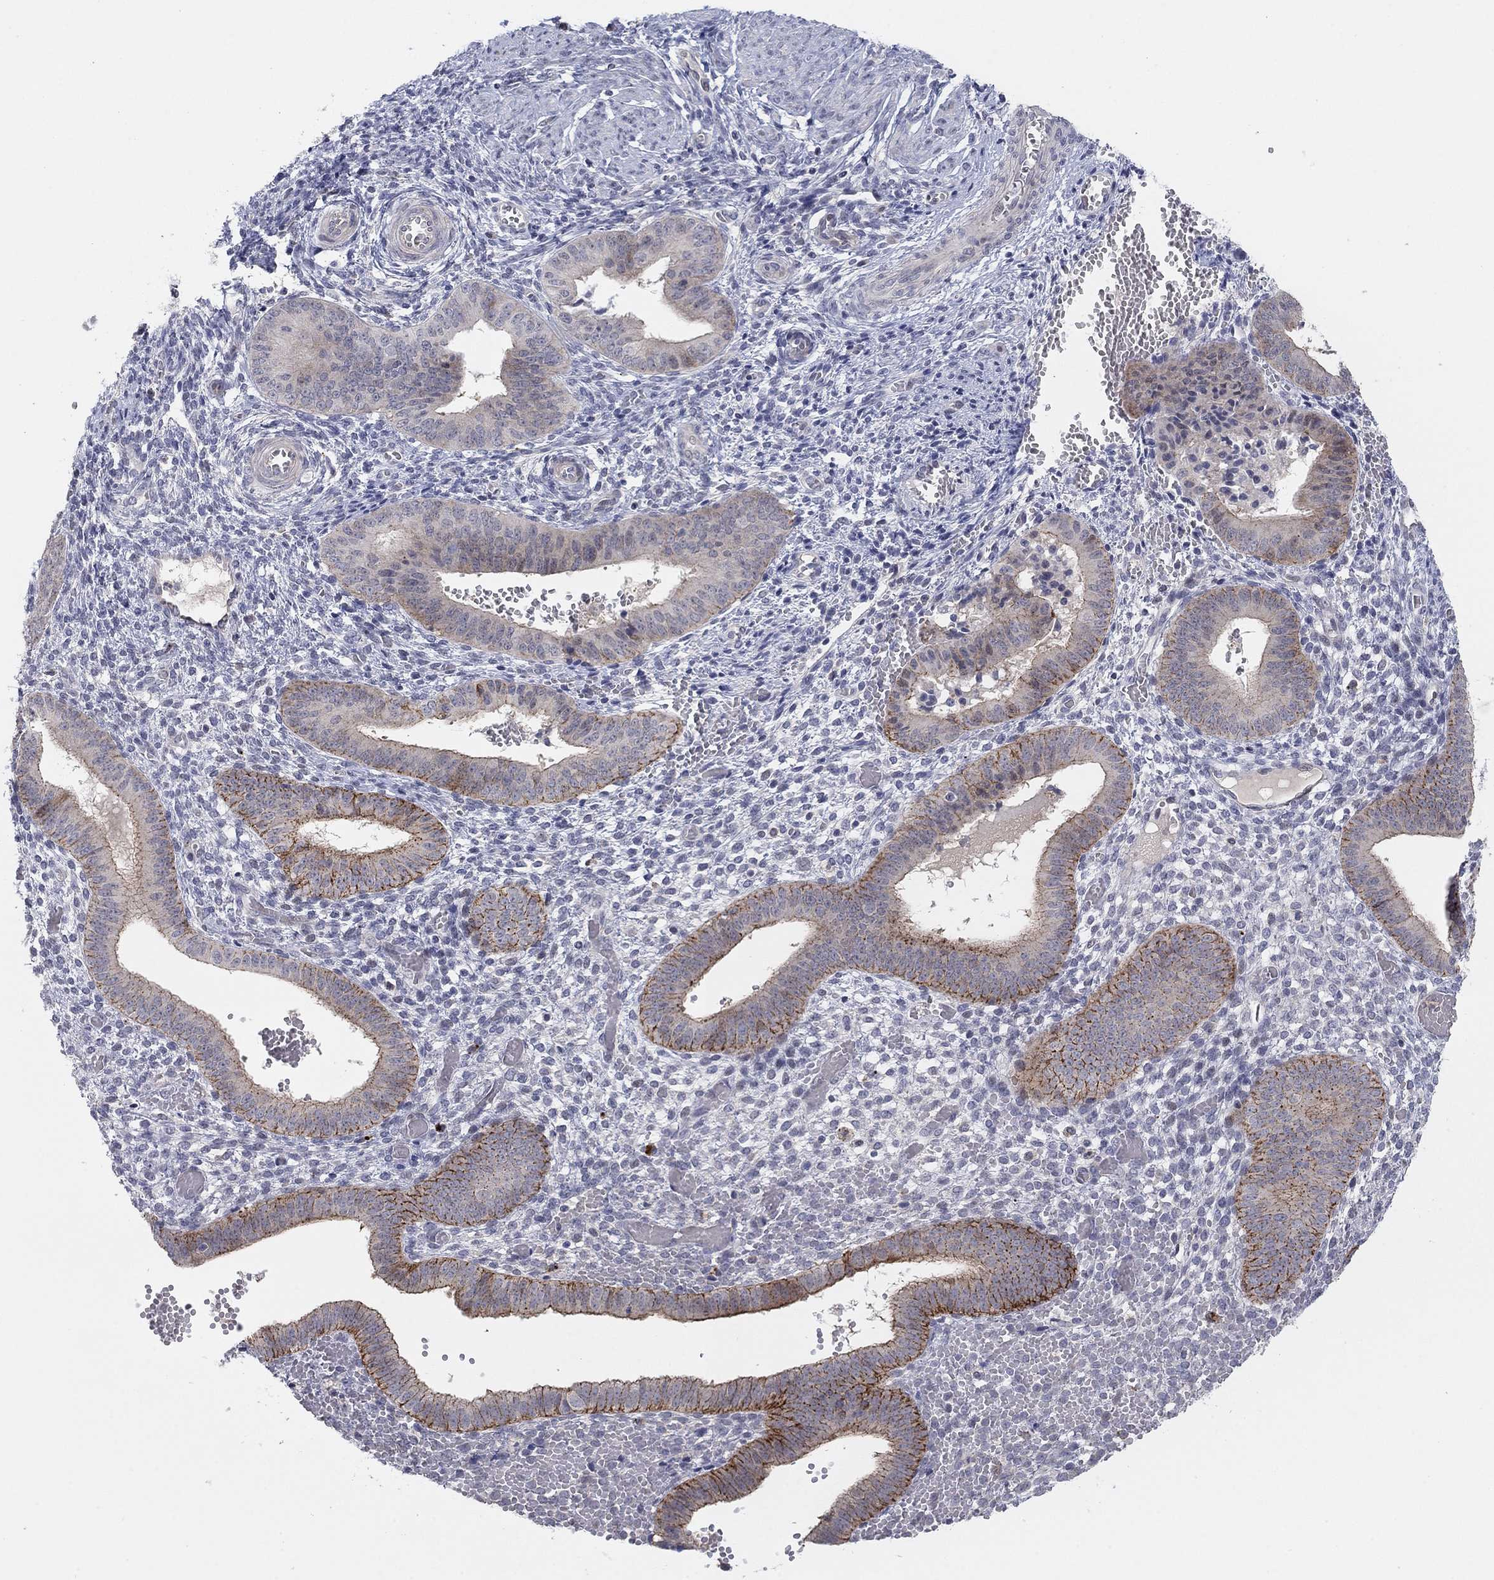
{"staining": {"intensity": "negative", "quantity": "none", "location": "none"}, "tissue": "endometrium", "cell_type": "Cells in endometrial stroma", "image_type": "normal", "snomed": [{"axis": "morphology", "description": "Normal tissue, NOS"}, {"axis": "topography", "description": "Endometrium"}], "caption": "Histopathology image shows no protein staining in cells in endometrial stroma of benign endometrium.", "gene": "AMN1", "patient": {"sex": "female", "age": 42}}